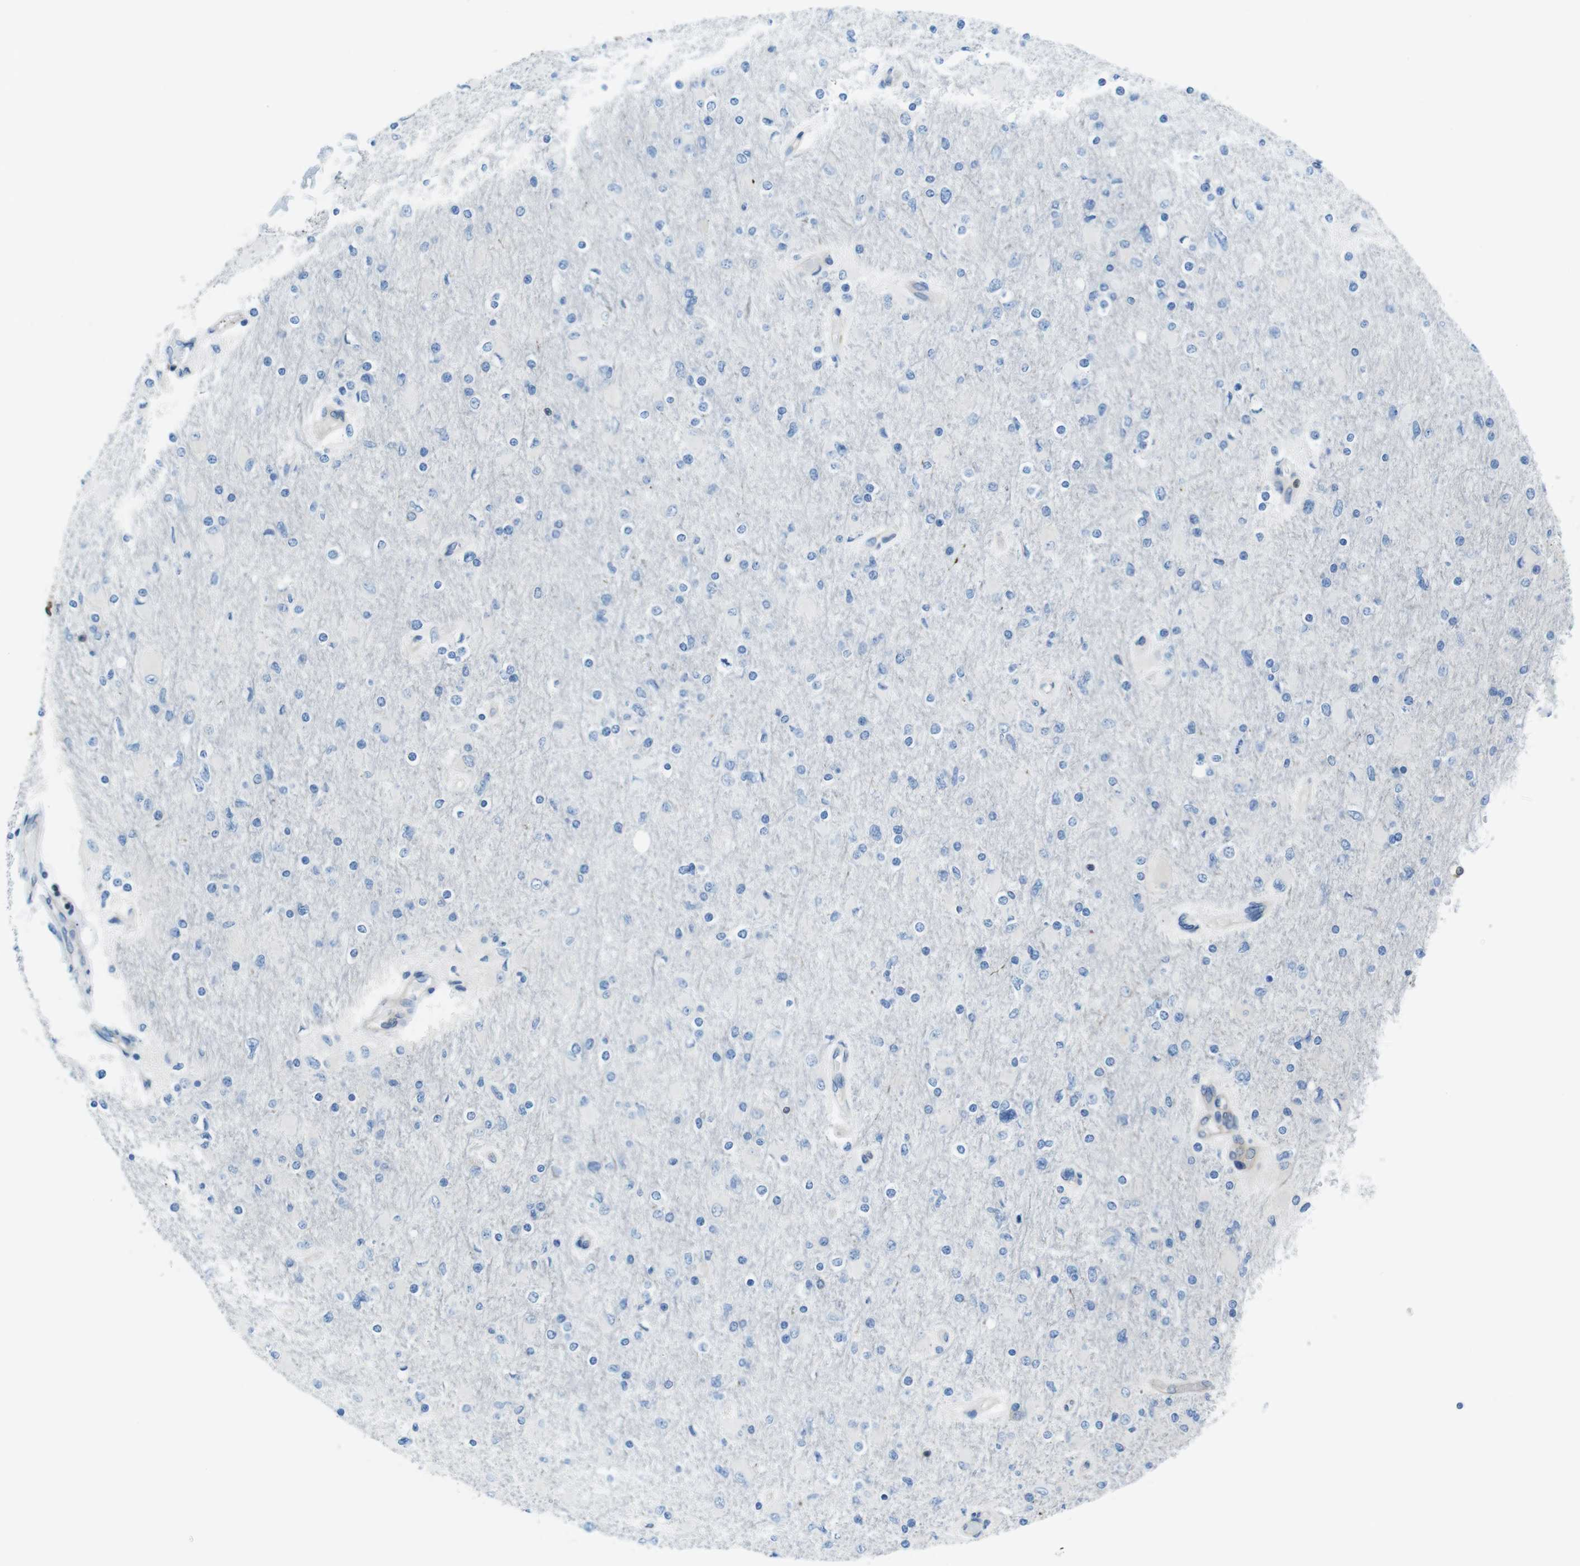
{"staining": {"intensity": "negative", "quantity": "none", "location": "none"}, "tissue": "glioma", "cell_type": "Tumor cells", "image_type": "cancer", "snomed": [{"axis": "morphology", "description": "Glioma, malignant, High grade"}, {"axis": "topography", "description": "Cerebral cortex"}], "caption": "Immunohistochemistry histopathology image of glioma stained for a protein (brown), which reveals no expression in tumor cells.", "gene": "TES", "patient": {"sex": "female", "age": 36}}